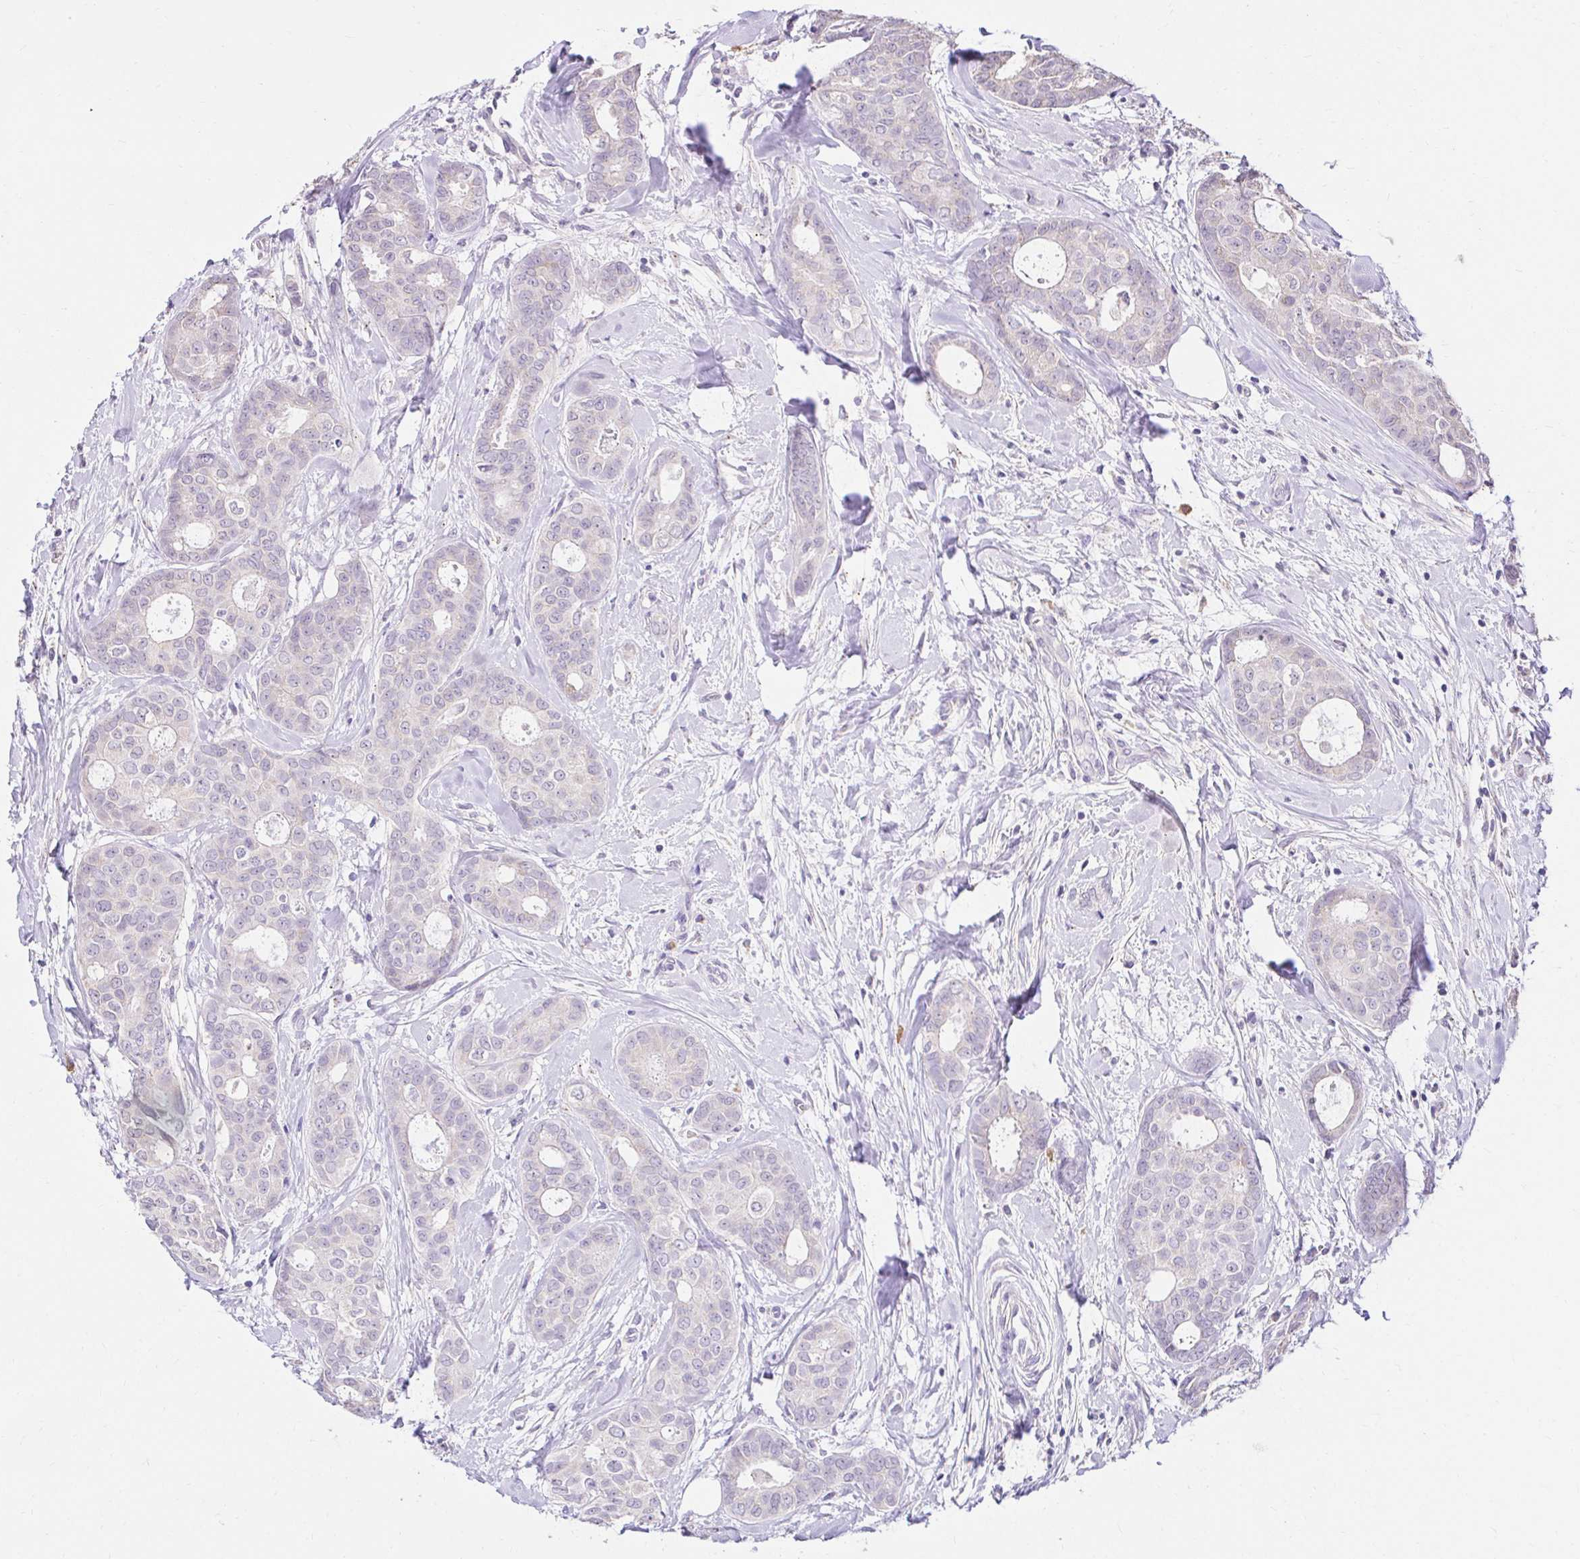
{"staining": {"intensity": "weak", "quantity": "<25%", "location": "cytoplasmic/membranous"}, "tissue": "breast cancer", "cell_type": "Tumor cells", "image_type": "cancer", "snomed": [{"axis": "morphology", "description": "Duct carcinoma"}, {"axis": "topography", "description": "Breast"}], "caption": "Immunohistochemistry (IHC) of breast cancer reveals no positivity in tumor cells.", "gene": "KIAA1210", "patient": {"sex": "female", "age": 45}}